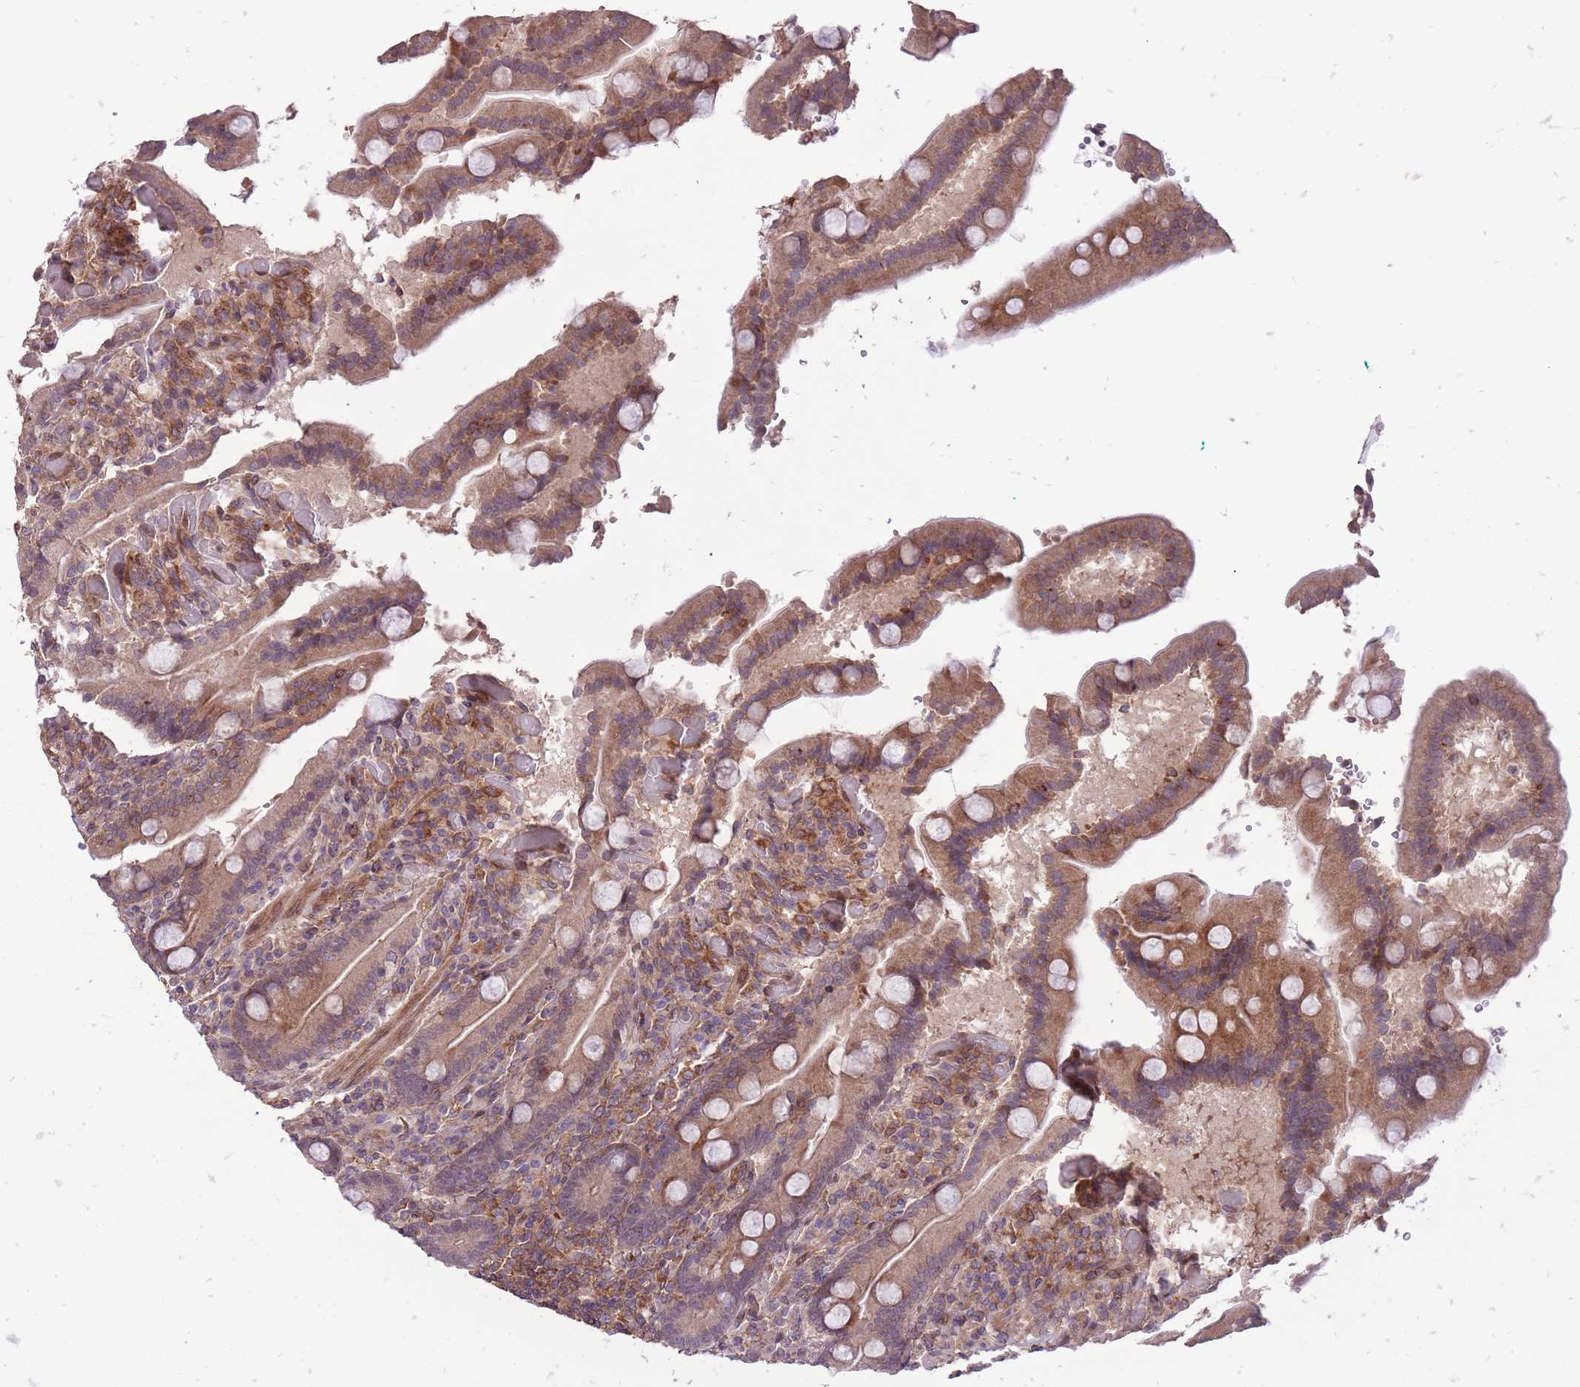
{"staining": {"intensity": "moderate", "quantity": "25%-75%", "location": "cytoplasmic/membranous"}, "tissue": "duodenum", "cell_type": "Glandular cells", "image_type": "normal", "snomed": [{"axis": "morphology", "description": "Normal tissue, NOS"}, {"axis": "topography", "description": "Duodenum"}], "caption": "Protein analysis of benign duodenum reveals moderate cytoplasmic/membranous positivity in about 25%-75% of glandular cells. (Stains: DAB in brown, nuclei in blue, Microscopy: brightfield microscopy at high magnification).", "gene": "TET3", "patient": {"sex": "female", "age": 62}}